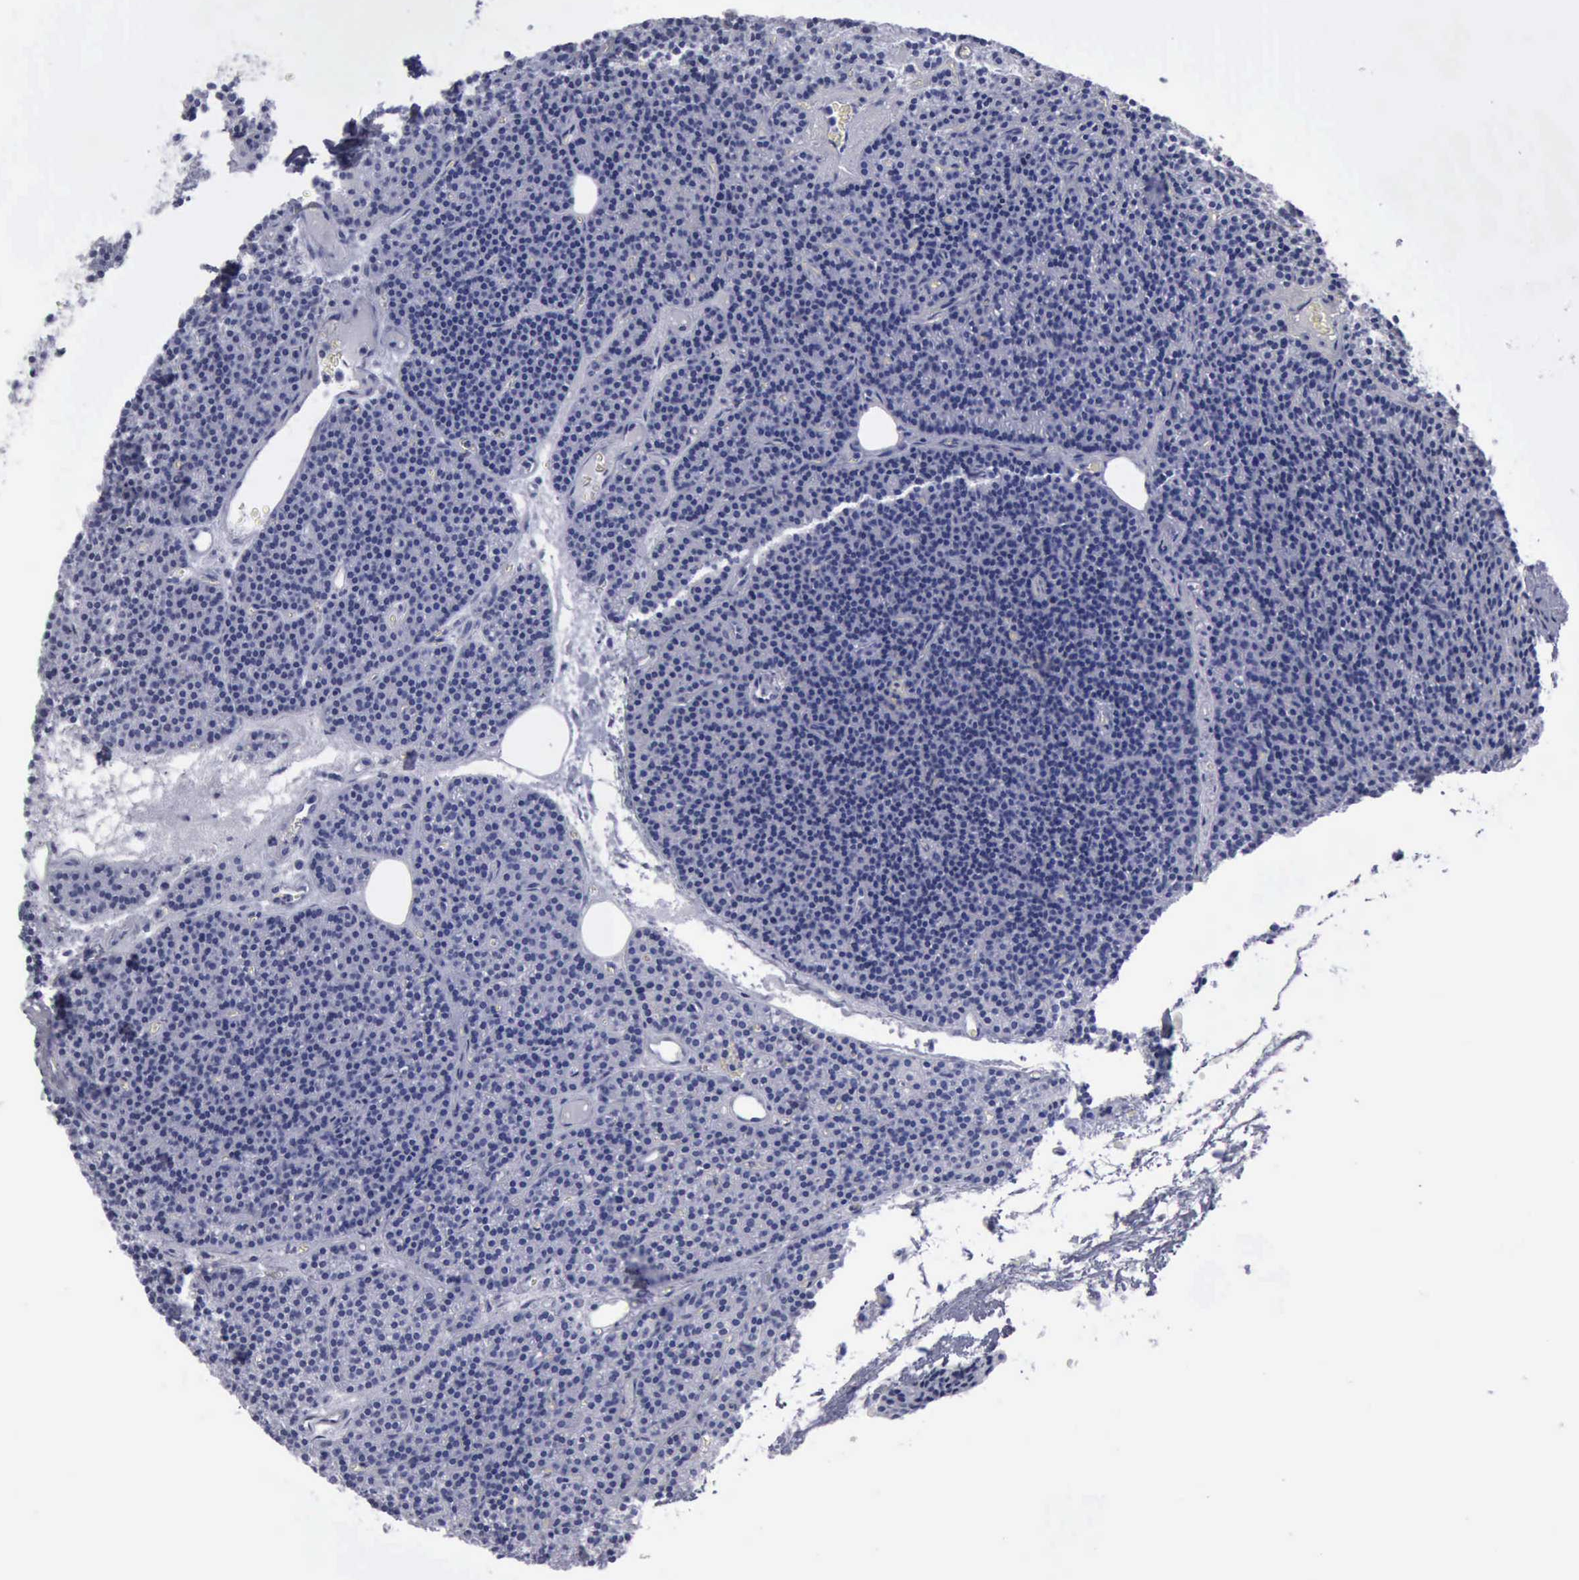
{"staining": {"intensity": "negative", "quantity": "none", "location": "none"}, "tissue": "parathyroid gland", "cell_type": "Glandular cells", "image_type": "normal", "snomed": [{"axis": "morphology", "description": "Normal tissue, NOS"}, {"axis": "topography", "description": "Parathyroid gland"}], "caption": "Immunohistochemical staining of normal human parathyroid gland exhibits no significant expression in glandular cells. (DAB (3,3'-diaminobenzidine) immunohistochemistry (IHC) visualized using brightfield microscopy, high magnification).", "gene": "KRT13", "patient": {"sex": "male", "age": 57}}